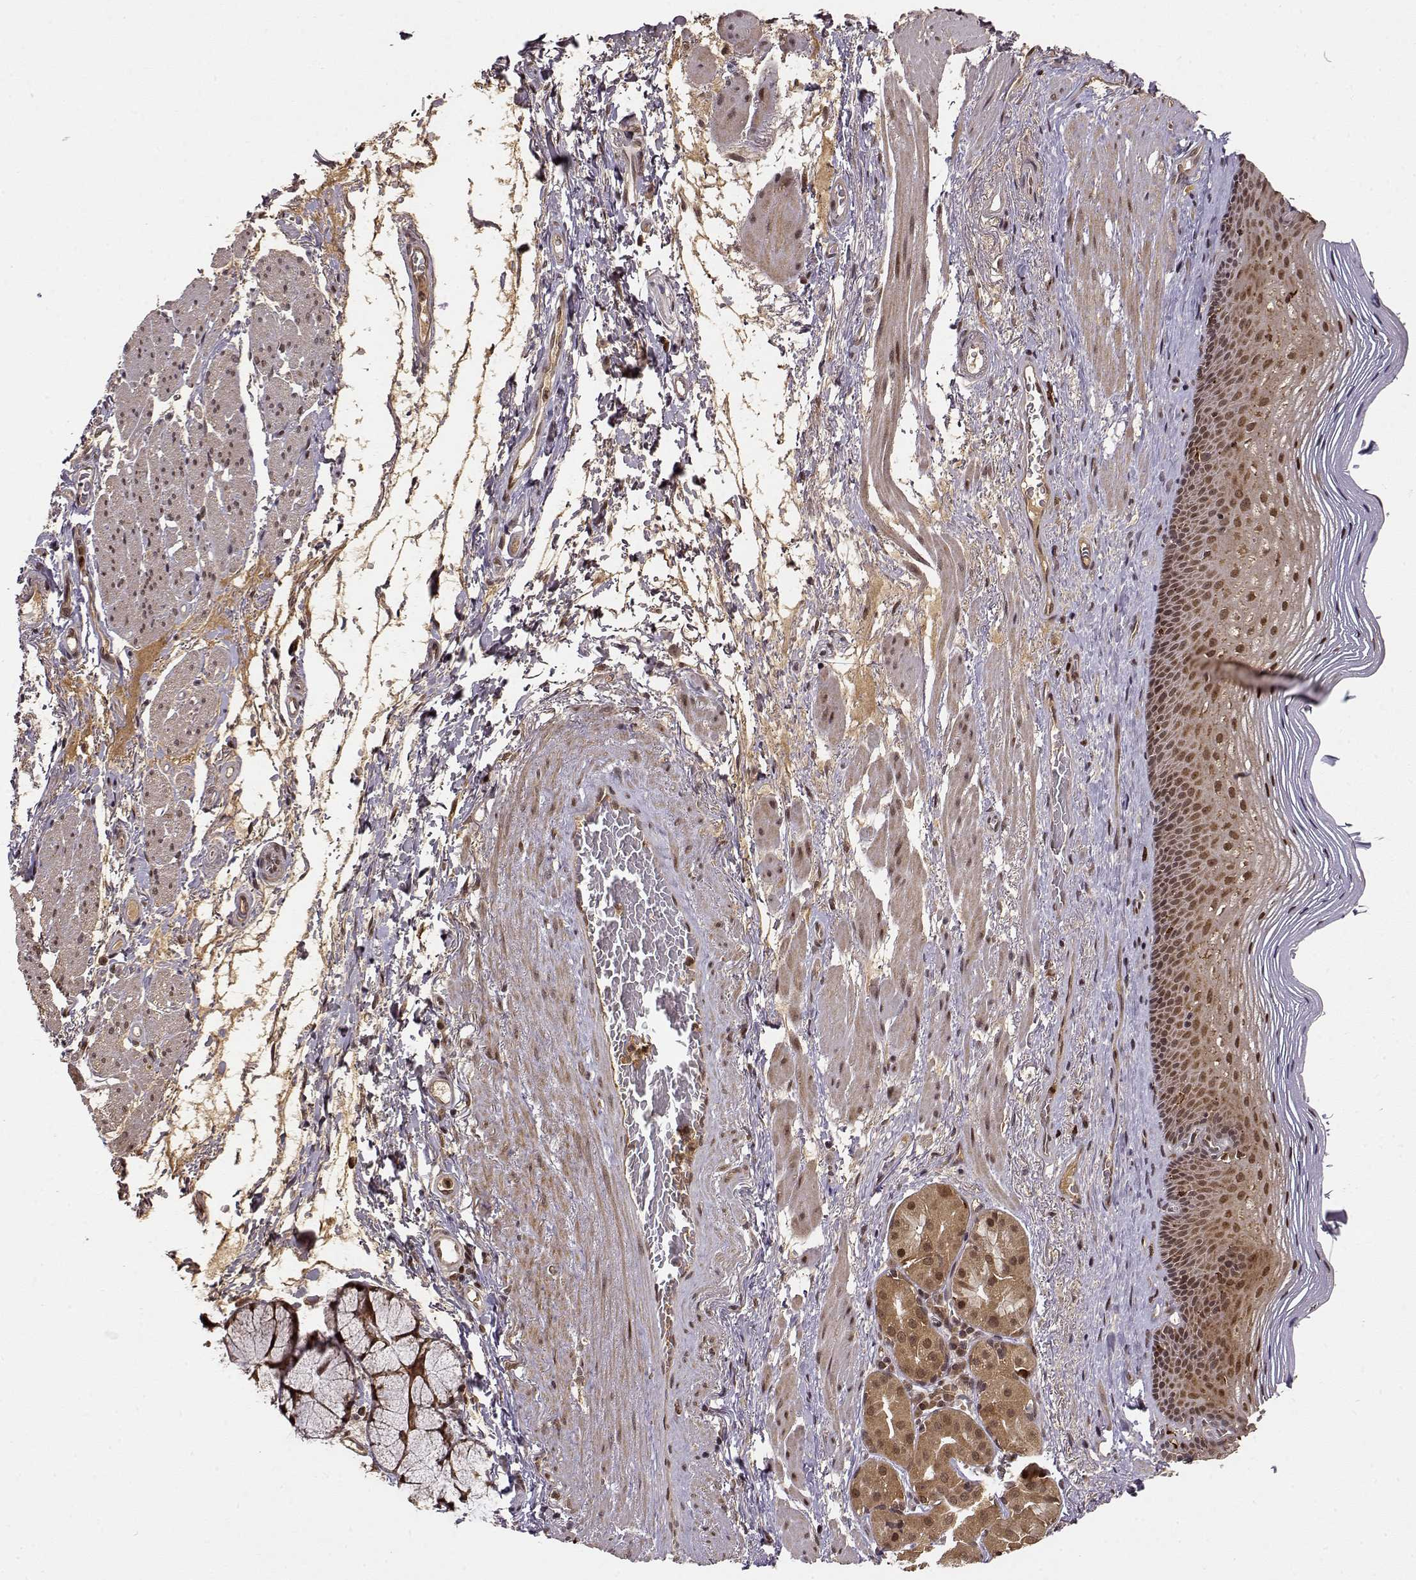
{"staining": {"intensity": "strong", "quantity": ">75%", "location": "nuclear"}, "tissue": "esophagus", "cell_type": "Squamous epithelial cells", "image_type": "normal", "snomed": [{"axis": "morphology", "description": "Normal tissue, NOS"}, {"axis": "topography", "description": "Esophagus"}], "caption": "The image shows a brown stain indicating the presence of a protein in the nuclear of squamous epithelial cells in esophagus. Nuclei are stained in blue.", "gene": "MAEA", "patient": {"sex": "male", "age": 76}}